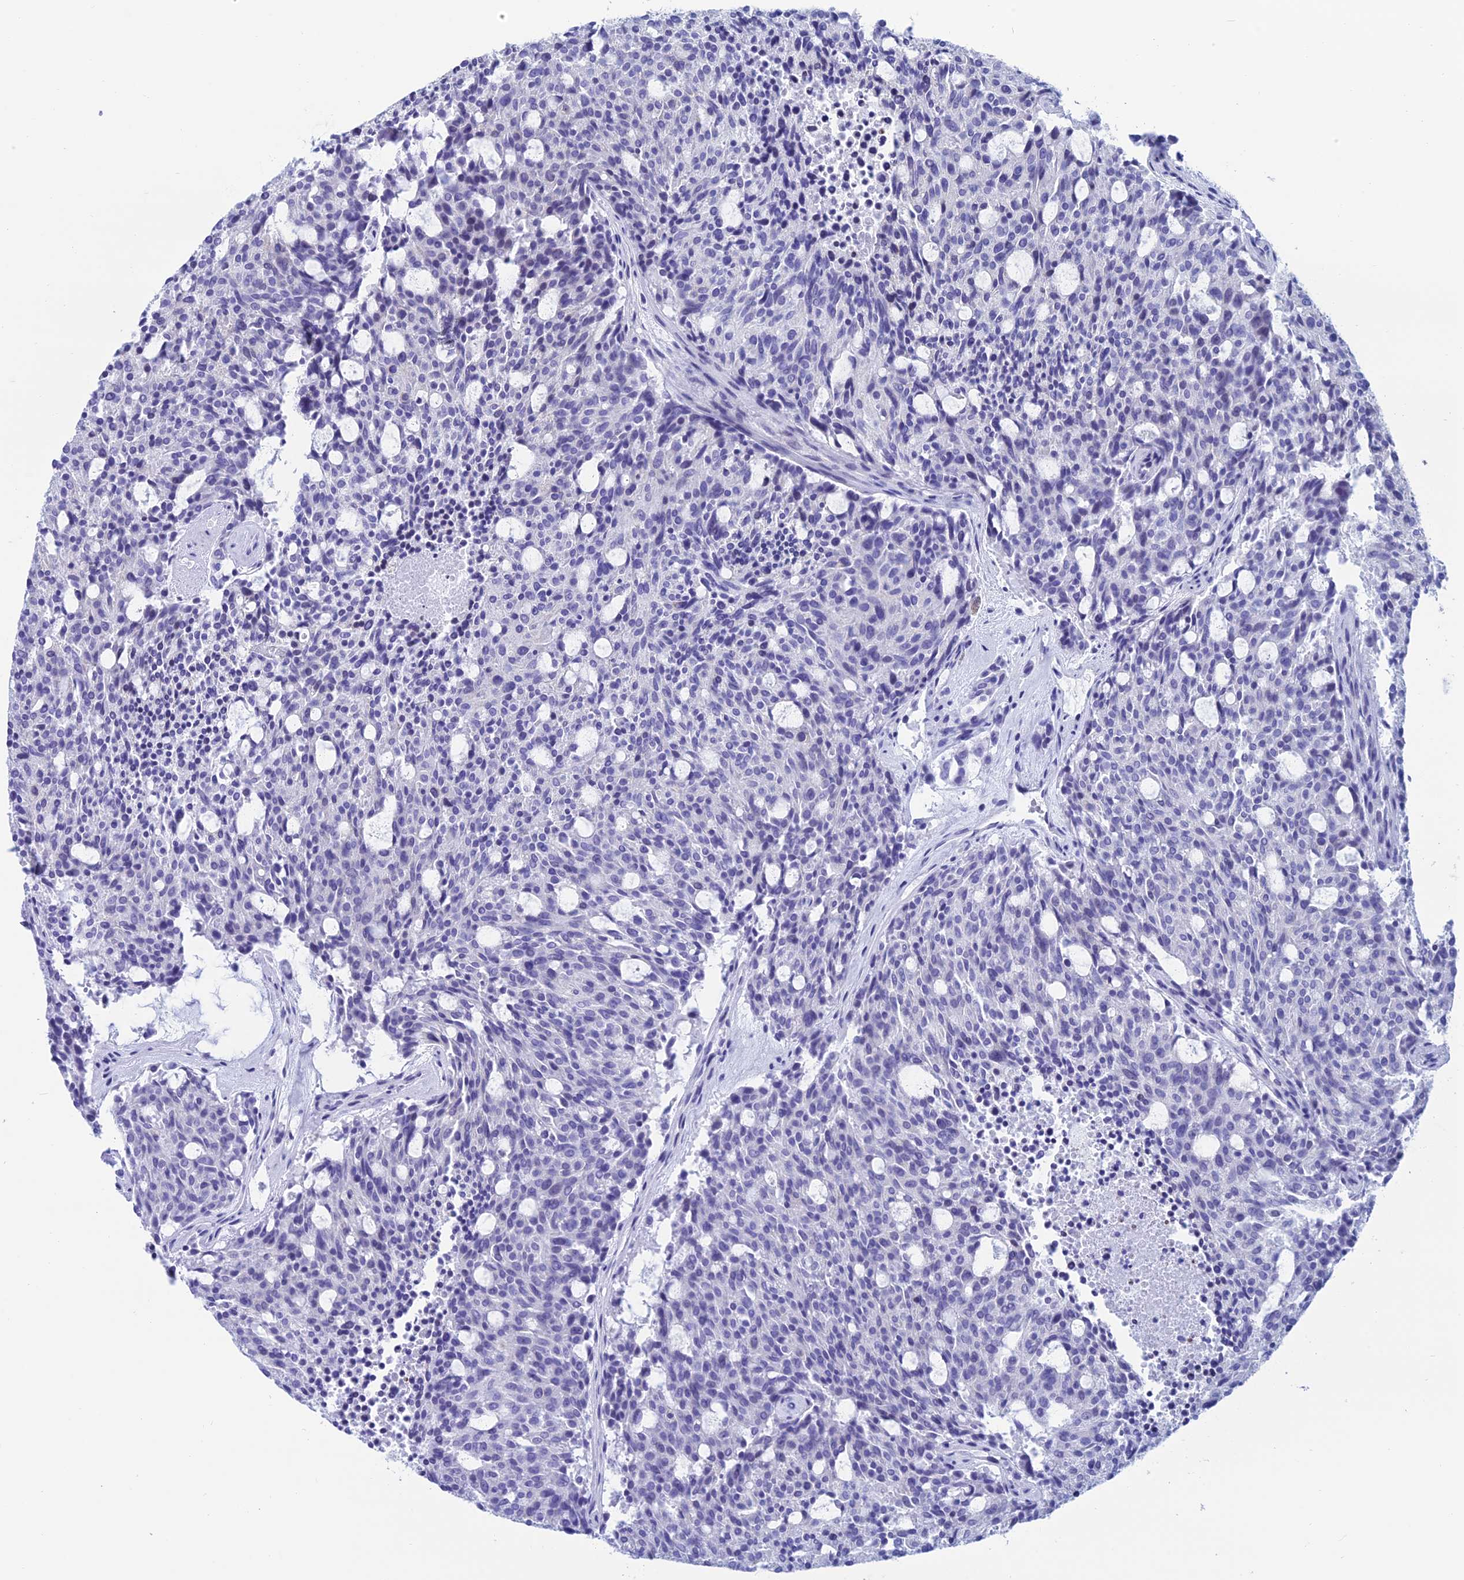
{"staining": {"intensity": "negative", "quantity": "none", "location": "none"}, "tissue": "carcinoid", "cell_type": "Tumor cells", "image_type": "cancer", "snomed": [{"axis": "morphology", "description": "Carcinoid, malignant, NOS"}, {"axis": "topography", "description": "Pancreas"}], "caption": "This is an immunohistochemistry micrograph of human carcinoid (malignant). There is no positivity in tumor cells.", "gene": "REEP4", "patient": {"sex": "female", "age": 54}}